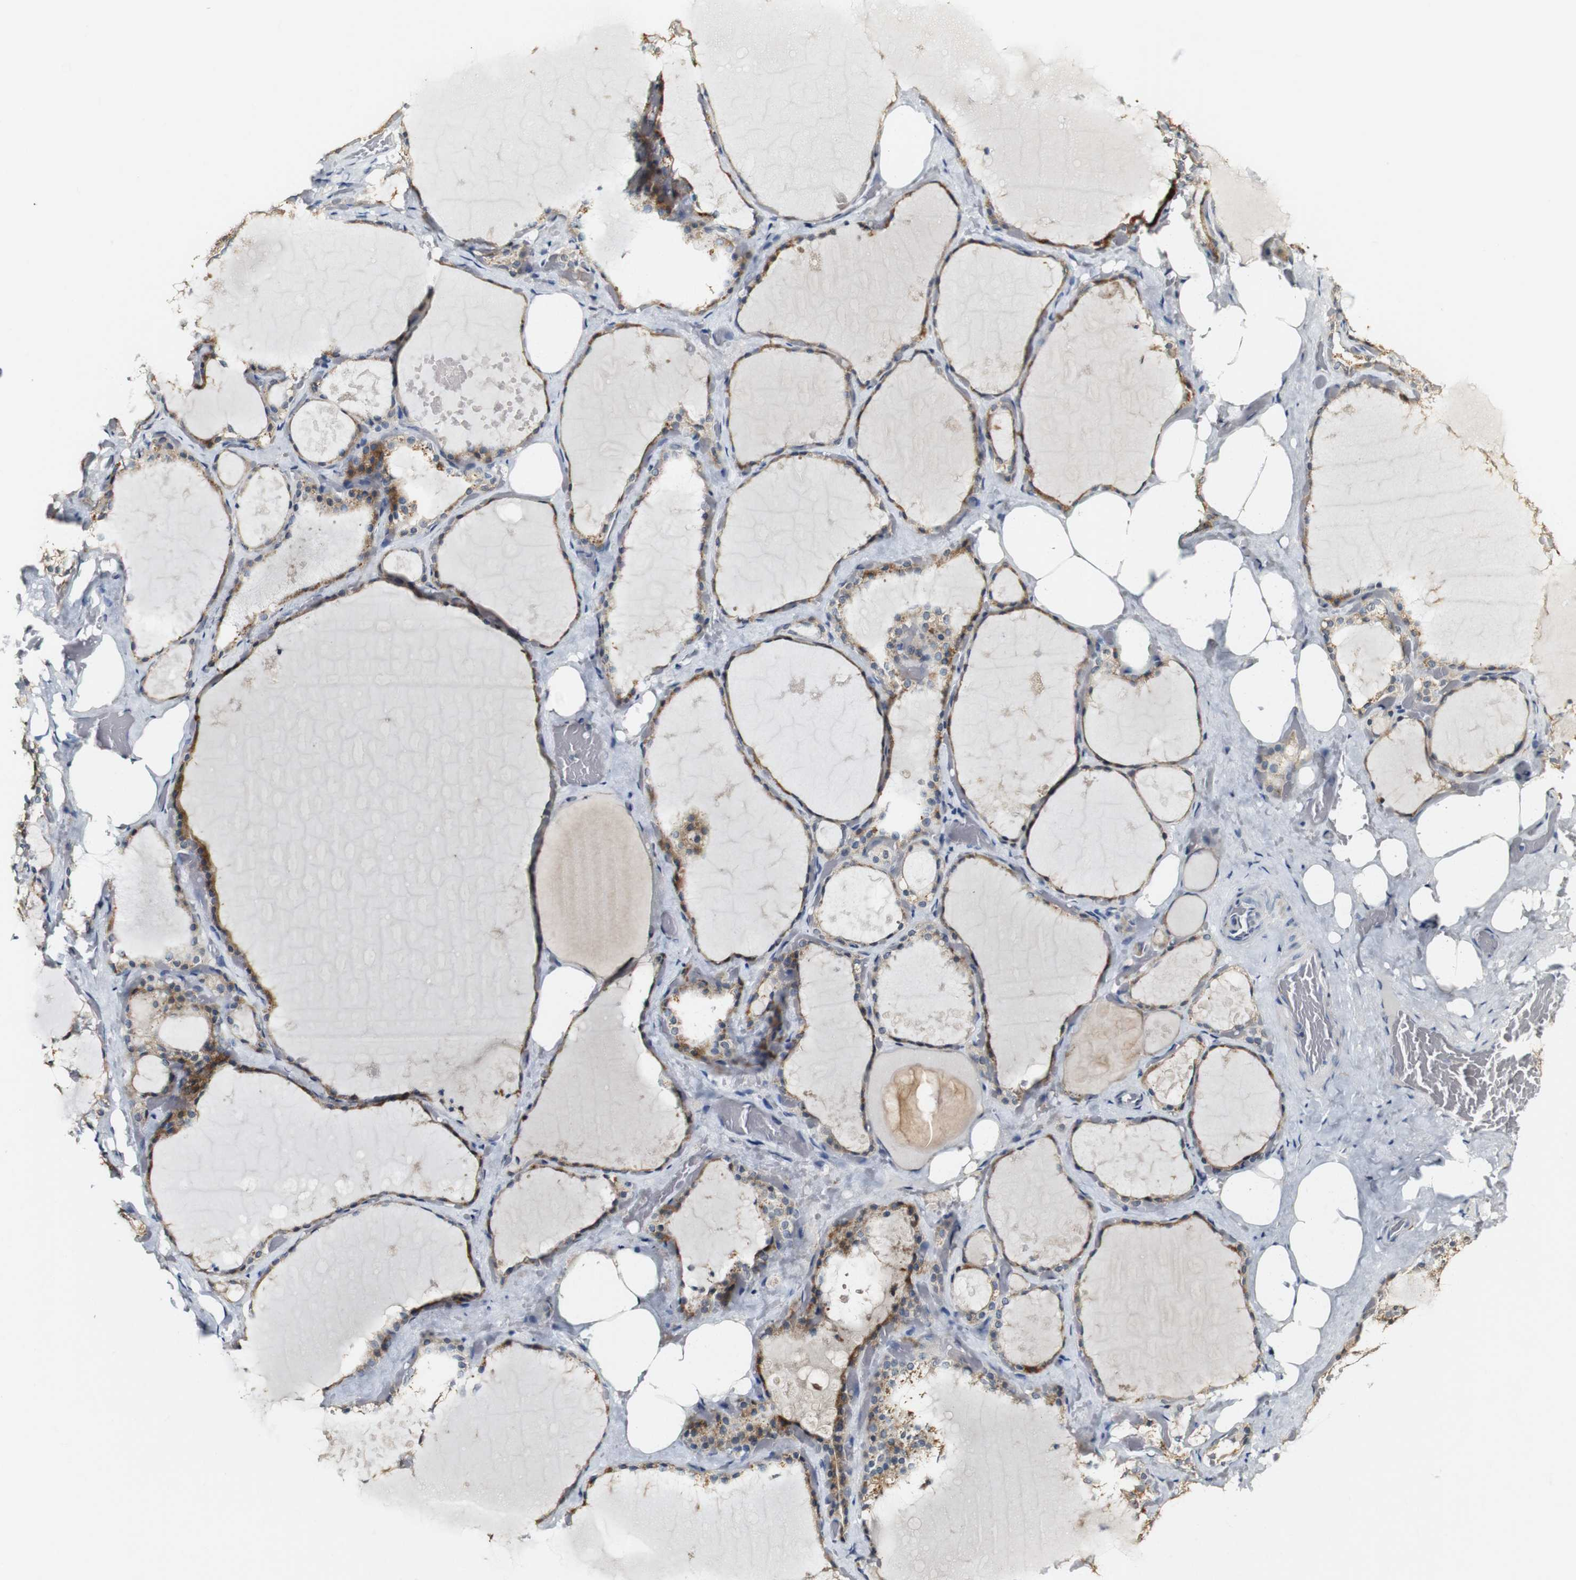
{"staining": {"intensity": "moderate", "quantity": ">75%", "location": "cytoplasmic/membranous"}, "tissue": "thyroid gland", "cell_type": "Glandular cells", "image_type": "normal", "snomed": [{"axis": "morphology", "description": "Normal tissue, NOS"}, {"axis": "topography", "description": "Thyroid gland"}], "caption": "Immunohistochemistry (IHC) (DAB) staining of normal human thyroid gland exhibits moderate cytoplasmic/membranous protein staining in approximately >75% of glandular cells. Ihc stains the protein in brown and the nuclei are stained blue.", "gene": "FMO3", "patient": {"sex": "male", "age": 61}}